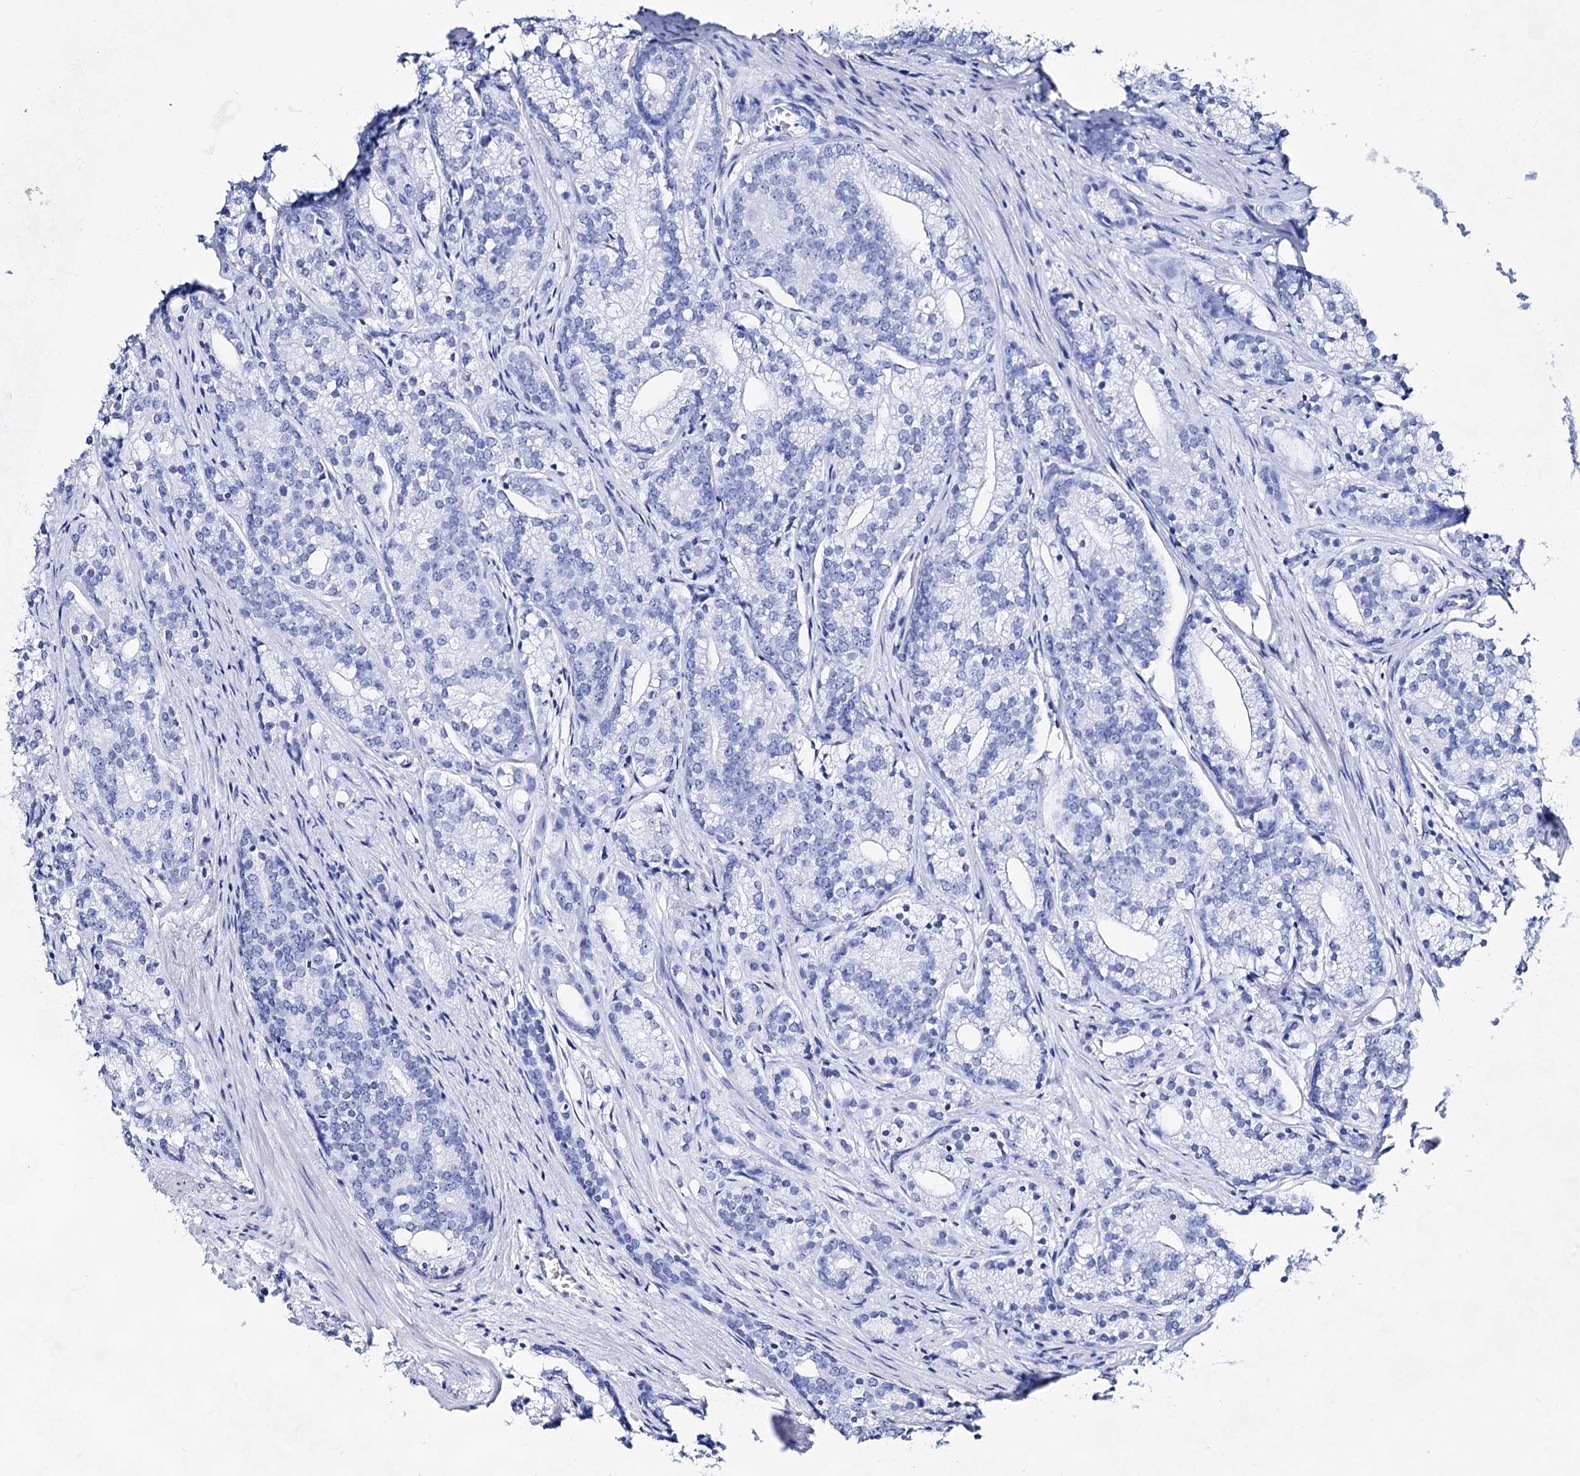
{"staining": {"intensity": "negative", "quantity": "none", "location": "none"}, "tissue": "prostate cancer", "cell_type": "Tumor cells", "image_type": "cancer", "snomed": [{"axis": "morphology", "description": "Adenocarcinoma, Low grade"}, {"axis": "topography", "description": "Prostate"}], "caption": "This histopathology image is of prostate cancer (low-grade adenocarcinoma) stained with IHC to label a protein in brown with the nuclei are counter-stained blue. There is no positivity in tumor cells.", "gene": "PLIN1", "patient": {"sex": "male", "age": 71}}